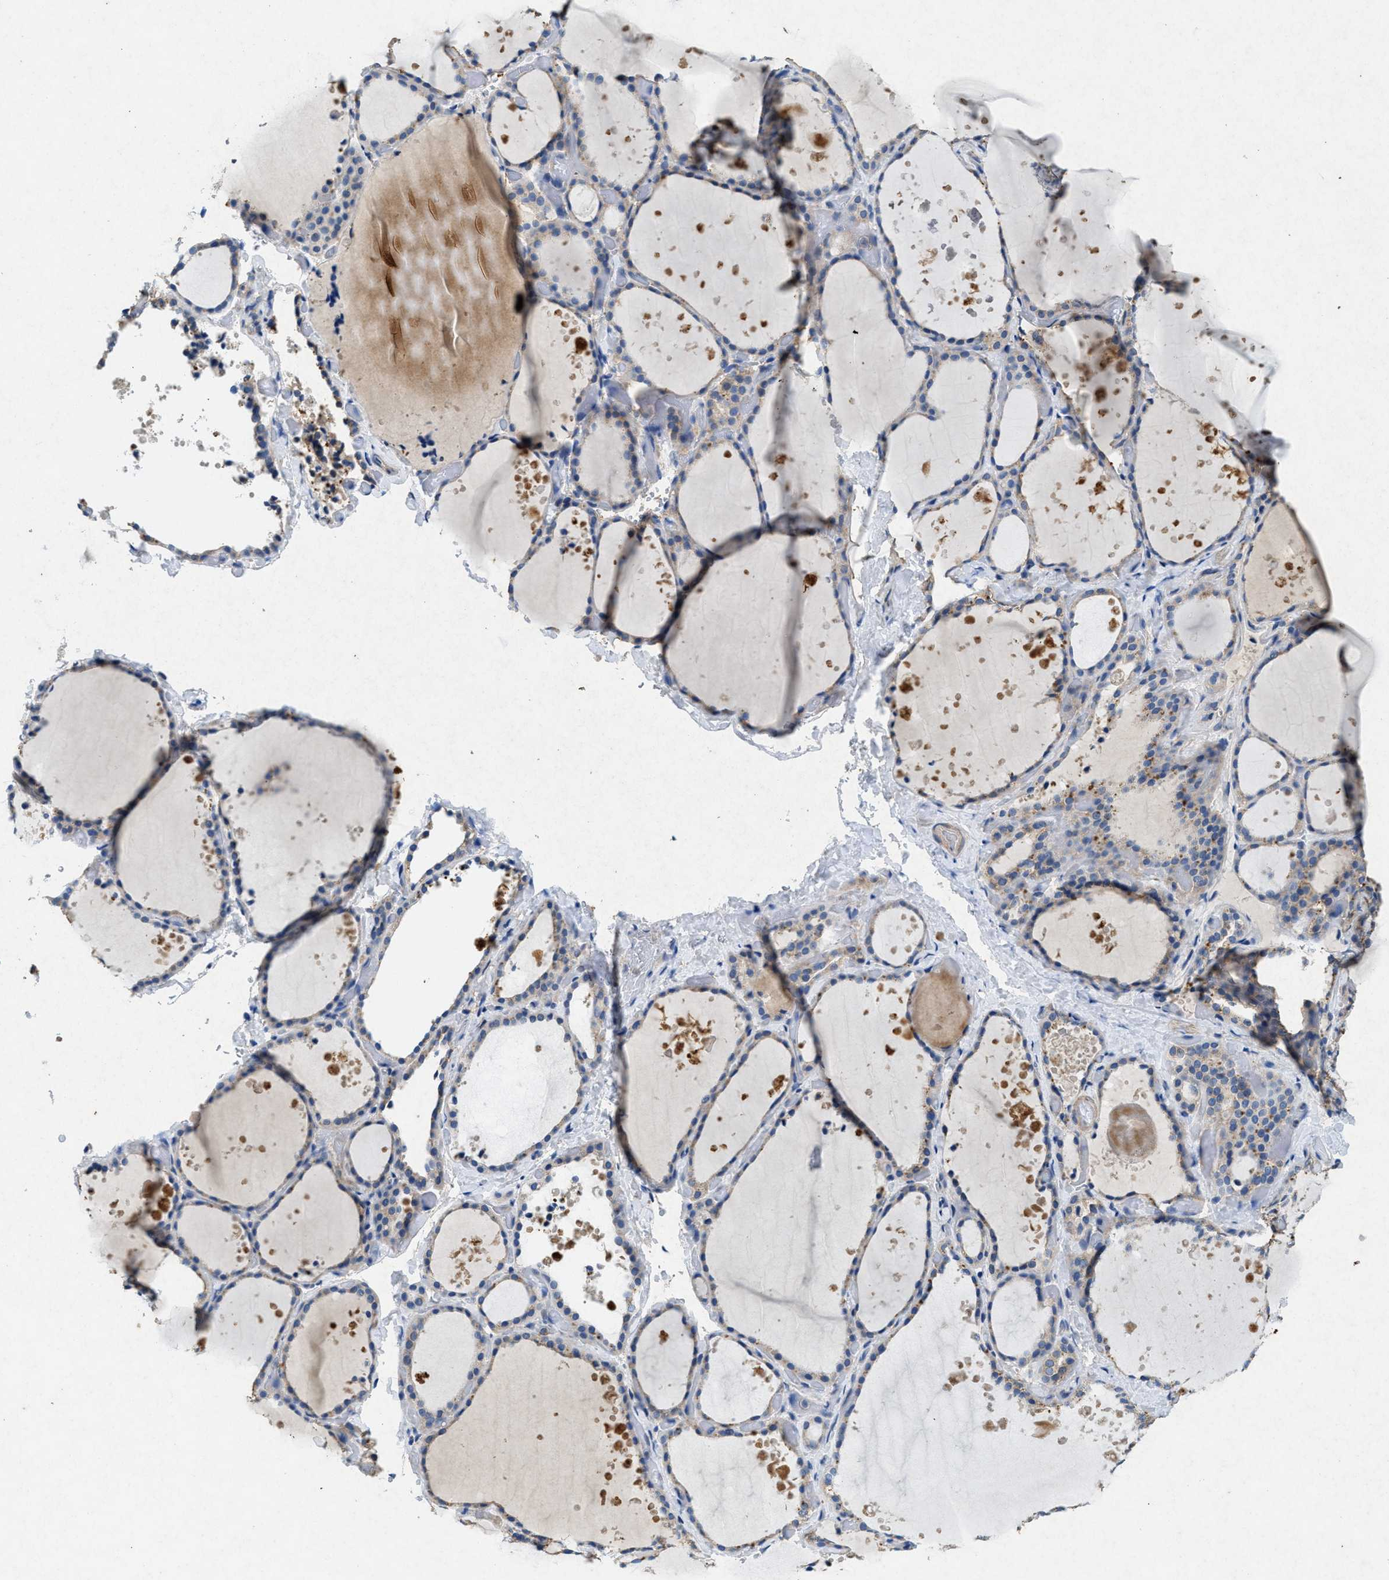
{"staining": {"intensity": "weak", "quantity": "25%-75%", "location": "cytoplasmic/membranous"}, "tissue": "thyroid gland", "cell_type": "Glandular cells", "image_type": "normal", "snomed": [{"axis": "morphology", "description": "Normal tissue, NOS"}, {"axis": "topography", "description": "Thyroid gland"}], "caption": "A high-resolution image shows immunohistochemistry staining of unremarkable thyroid gland, which exhibits weak cytoplasmic/membranous staining in about 25%-75% of glandular cells. Using DAB (brown) and hematoxylin (blue) stains, captured at high magnification using brightfield microscopy.", "gene": "CDK15", "patient": {"sex": "female", "age": 44}}